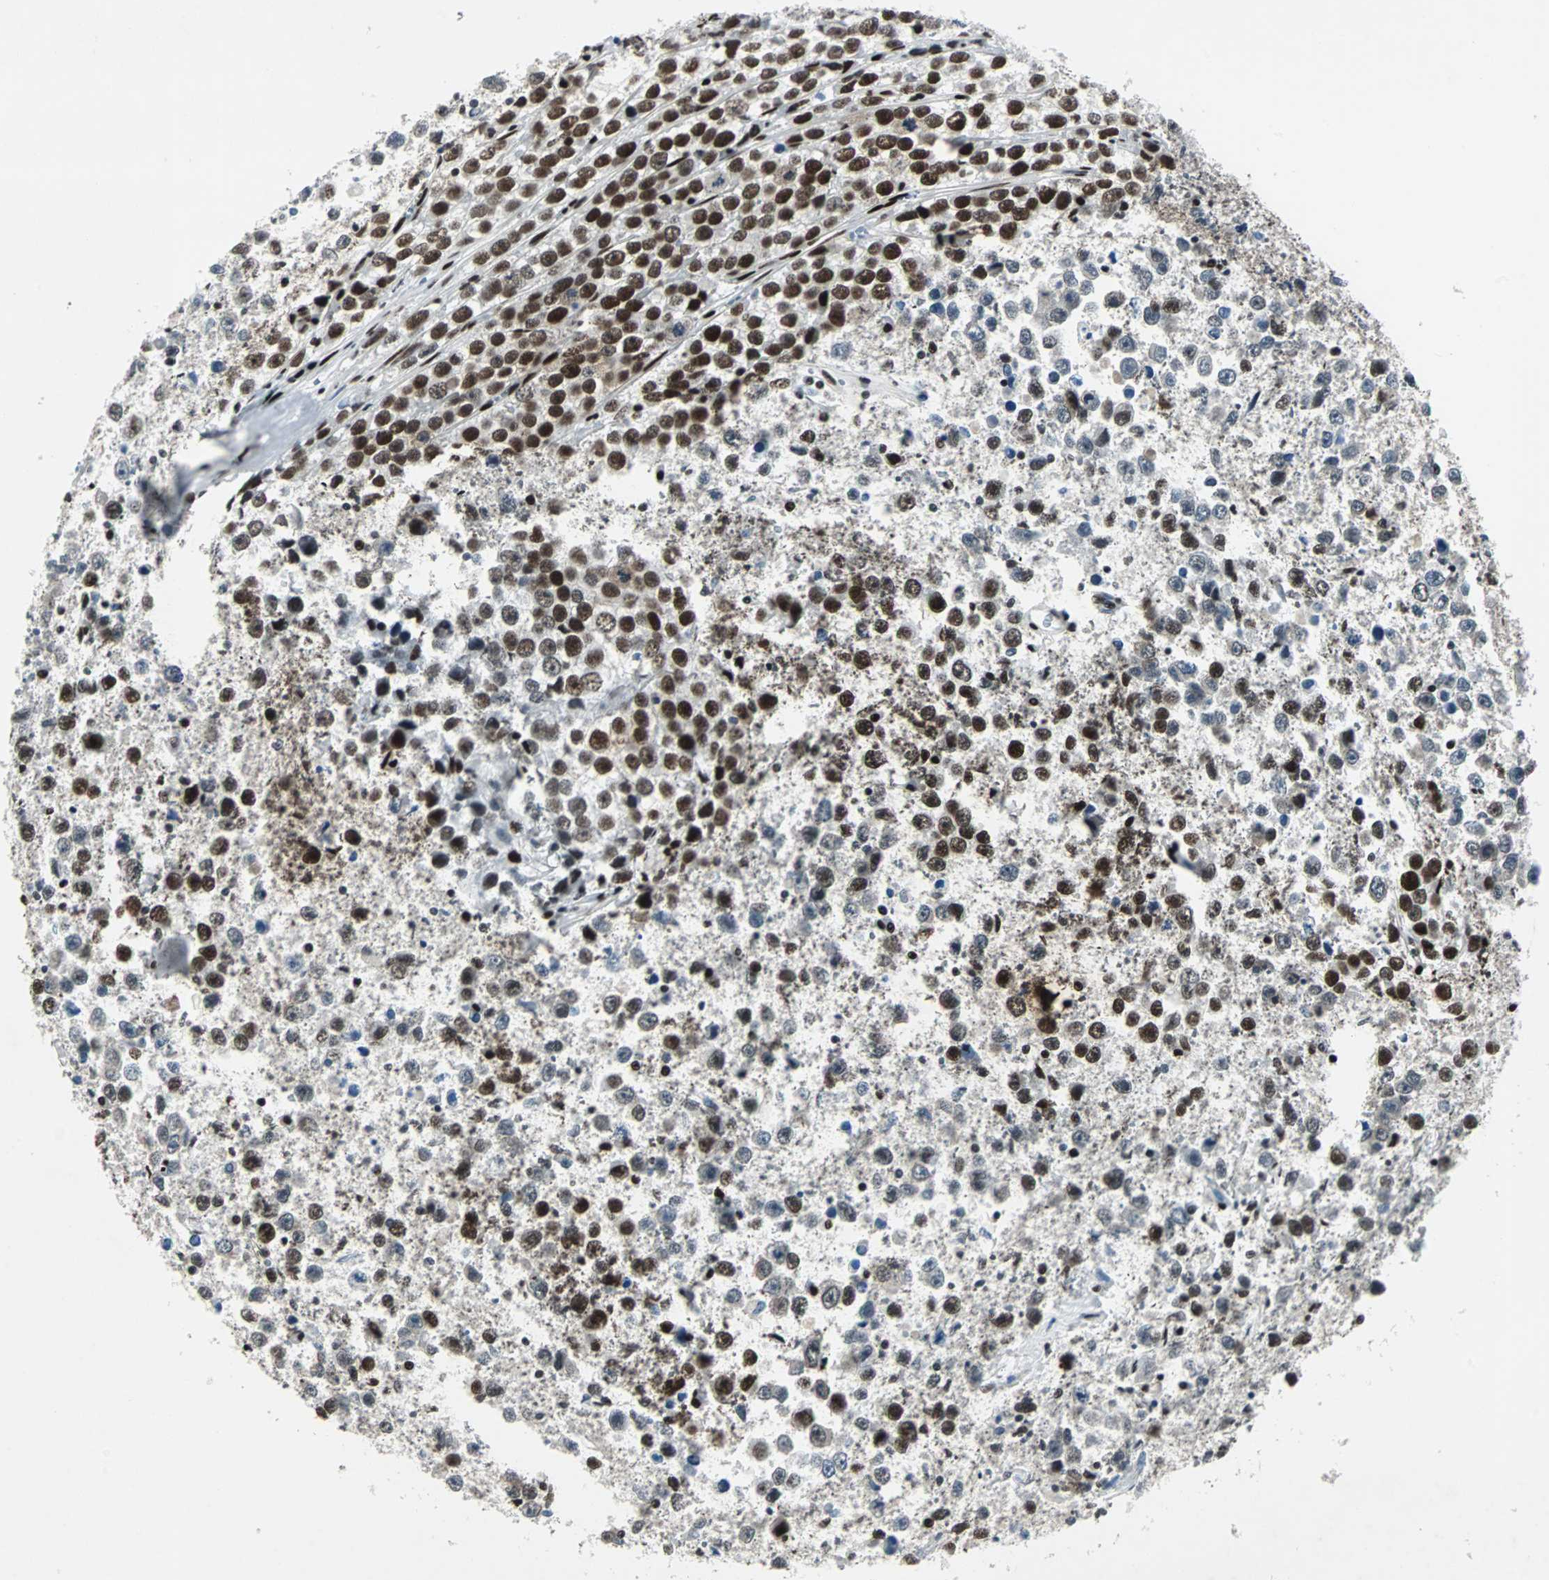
{"staining": {"intensity": "strong", "quantity": ">75%", "location": "nuclear"}, "tissue": "testis cancer", "cell_type": "Tumor cells", "image_type": "cancer", "snomed": [{"axis": "morphology", "description": "Carcinoma, Embryonal, NOS"}, {"axis": "topography", "description": "Testis"}], "caption": "Human testis cancer (embryonal carcinoma) stained with a protein marker demonstrates strong staining in tumor cells.", "gene": "MEF2D", "patient": {"sex": "male", "age": 28}}